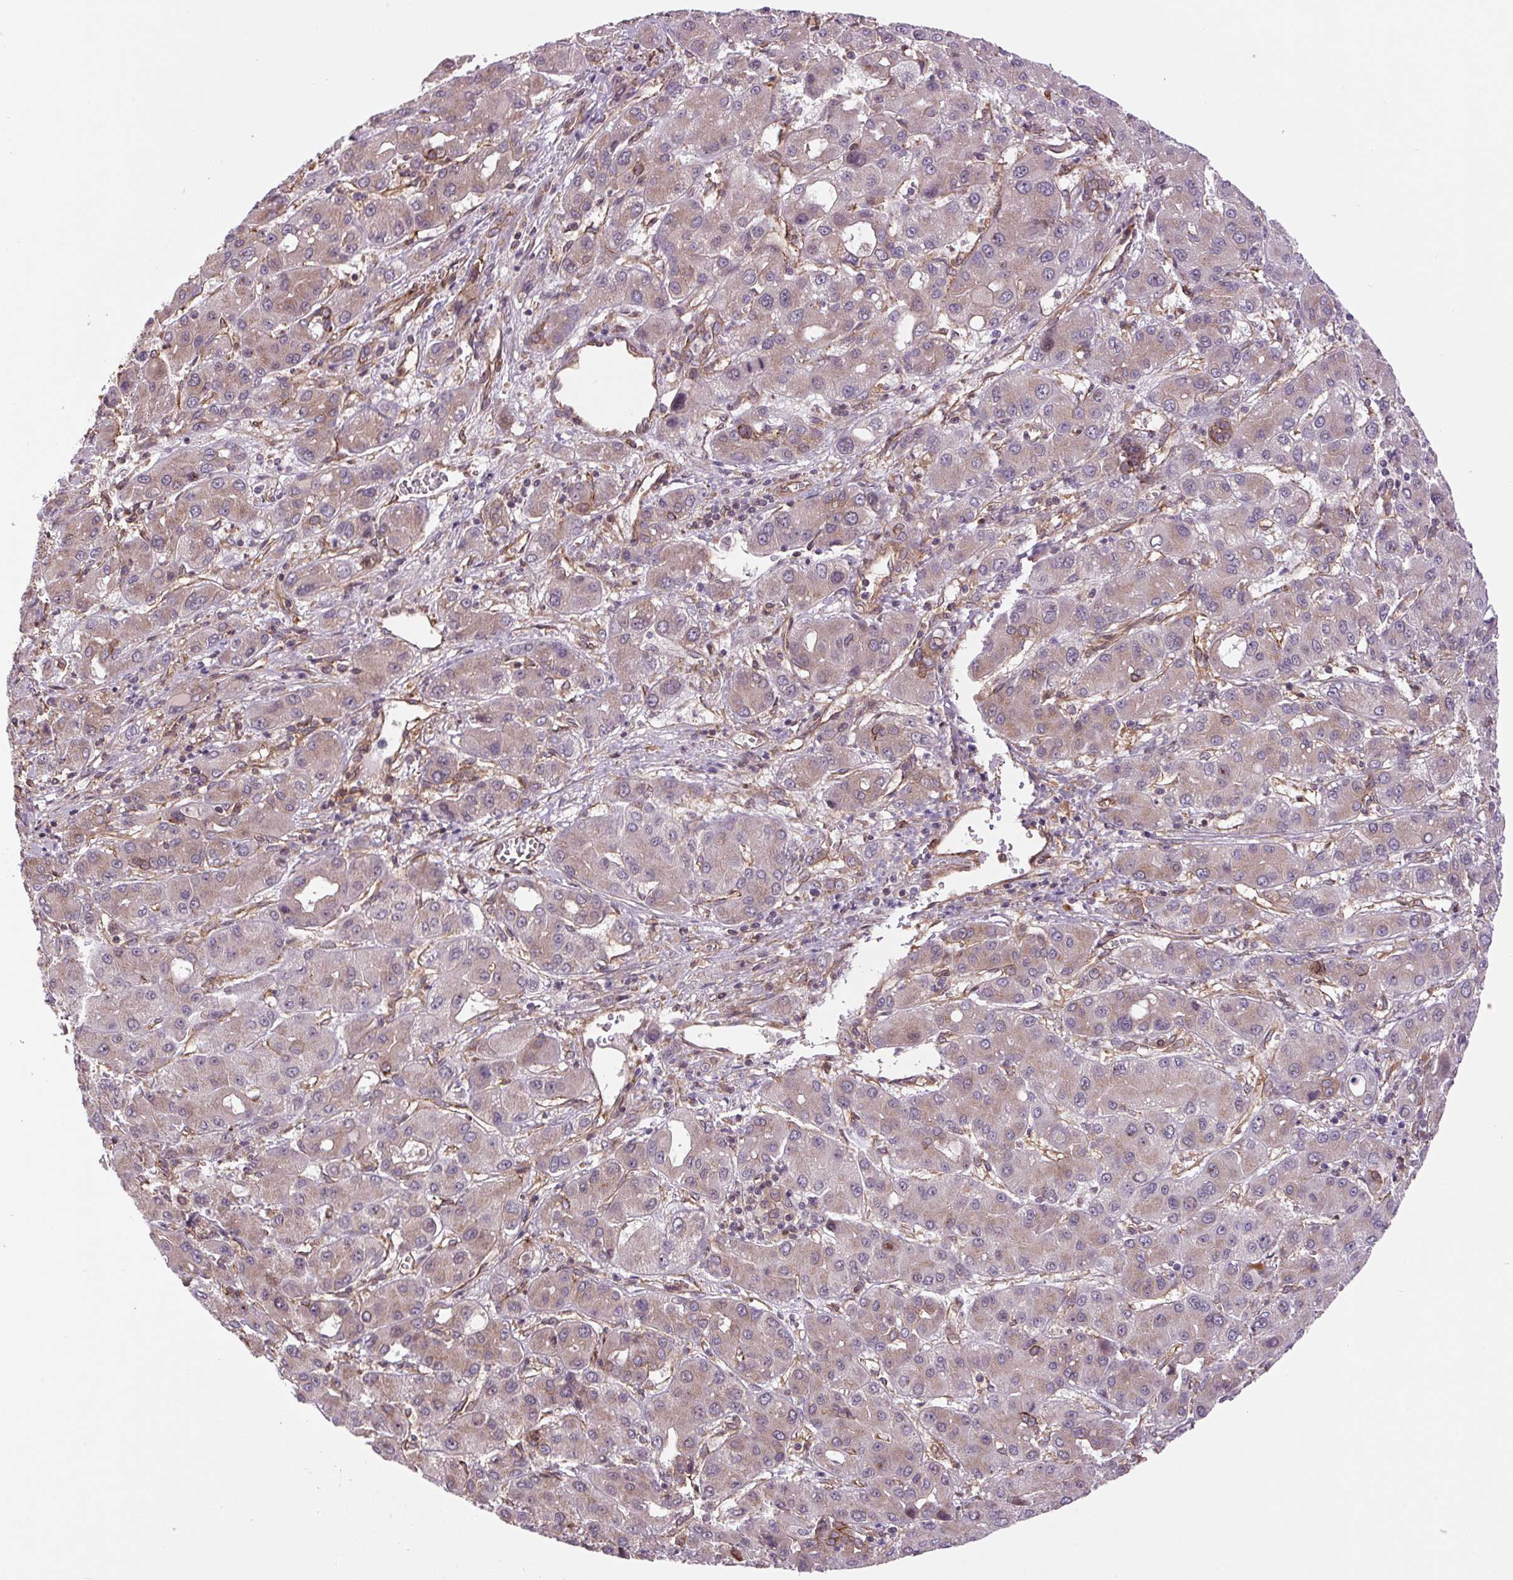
{"staining": {"intensity": "weak", "quantity": "25%-75%", "location": "cytoplasmic/membranous"}, "tissue": "liver cancer", "cell_type": "Tumor cells", "image_type": "cancer", "snomed": [{"axis": "morphology", "description": "Carcinoma, Hepatocellular, NOS"}, {"axis": "topography", "description": "Liver"}], "caption": "Approximately 25%-75% of tumor cells in liver cancer show weak cytoplasmic/membranous protein positivity as visualized by brown immunohistochemical staining.", "gene": "SEPTIN10", "patient": {"sex": "male", "age": 55}}